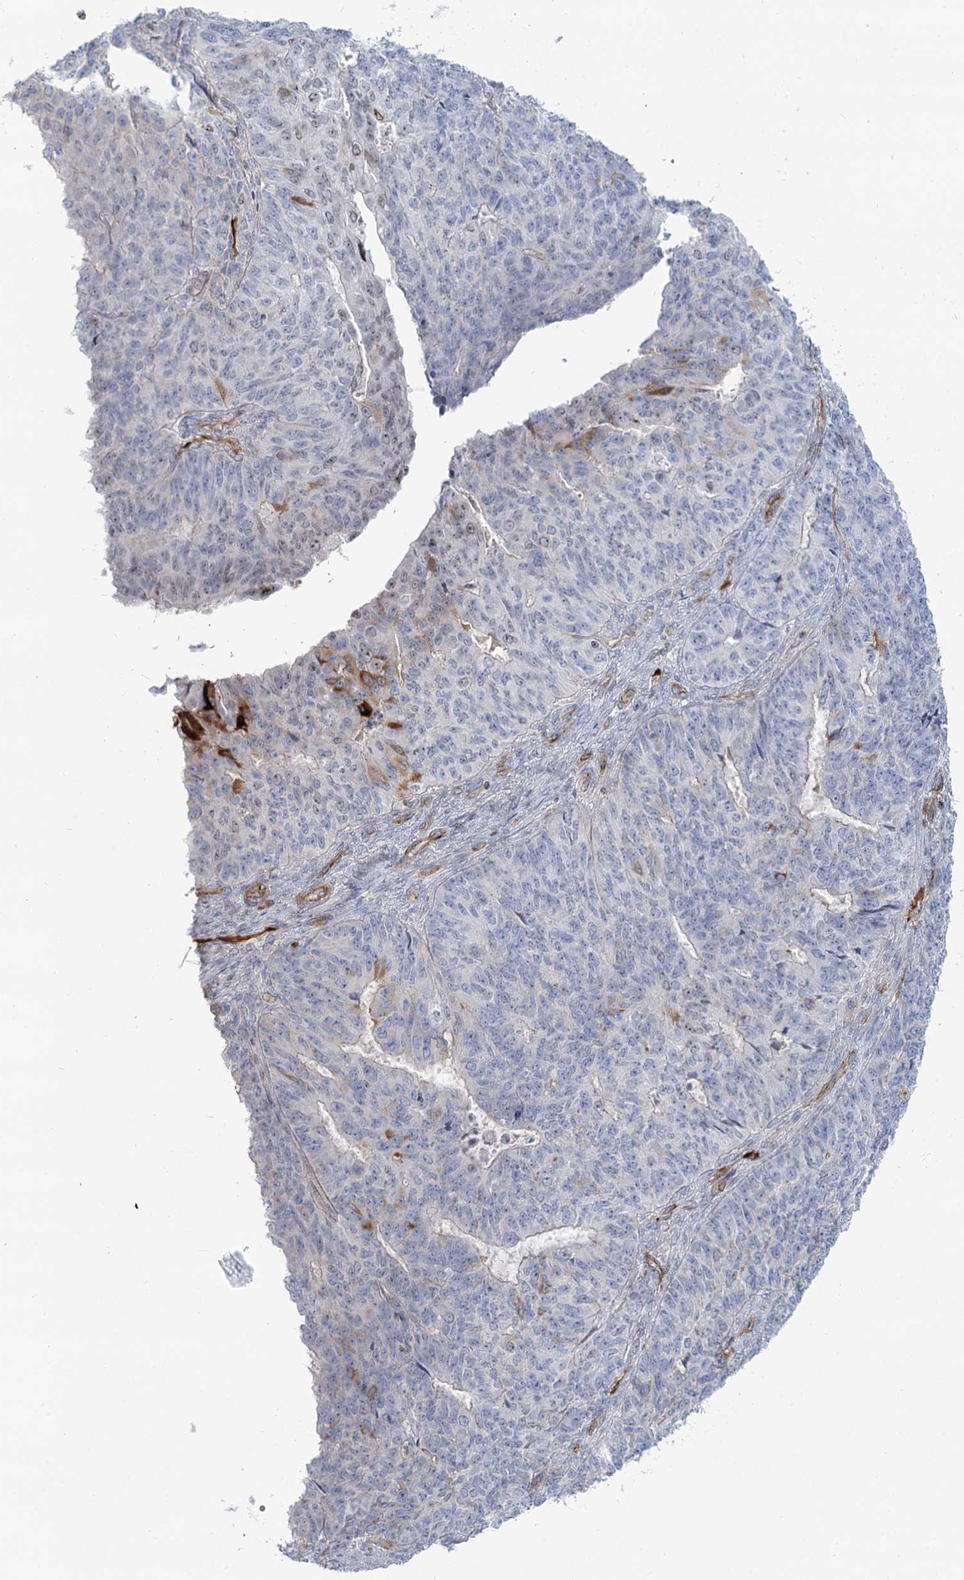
{"staining": {"intensity": "negative", "quantity": "none", "location": "none"}, "tissue": "endometrial cancer", "cell_type": "Tumor cells", "image_type": "cancer", "snomed": [{"axis": "morphology", "description": "Adenocarcinoma, NOS"}, {"axis": "topography", "description": "Endometrium"}], "caption": "Immunohistochemistry (IHC) image of neoplastic tissue: human endometrial cancer (adenocarcinoma) stained with DAB reveals no significant protein staining in tumor cells.", "gene": "ZFYVE28", "patient": {"sex": "female", "age": 32}}